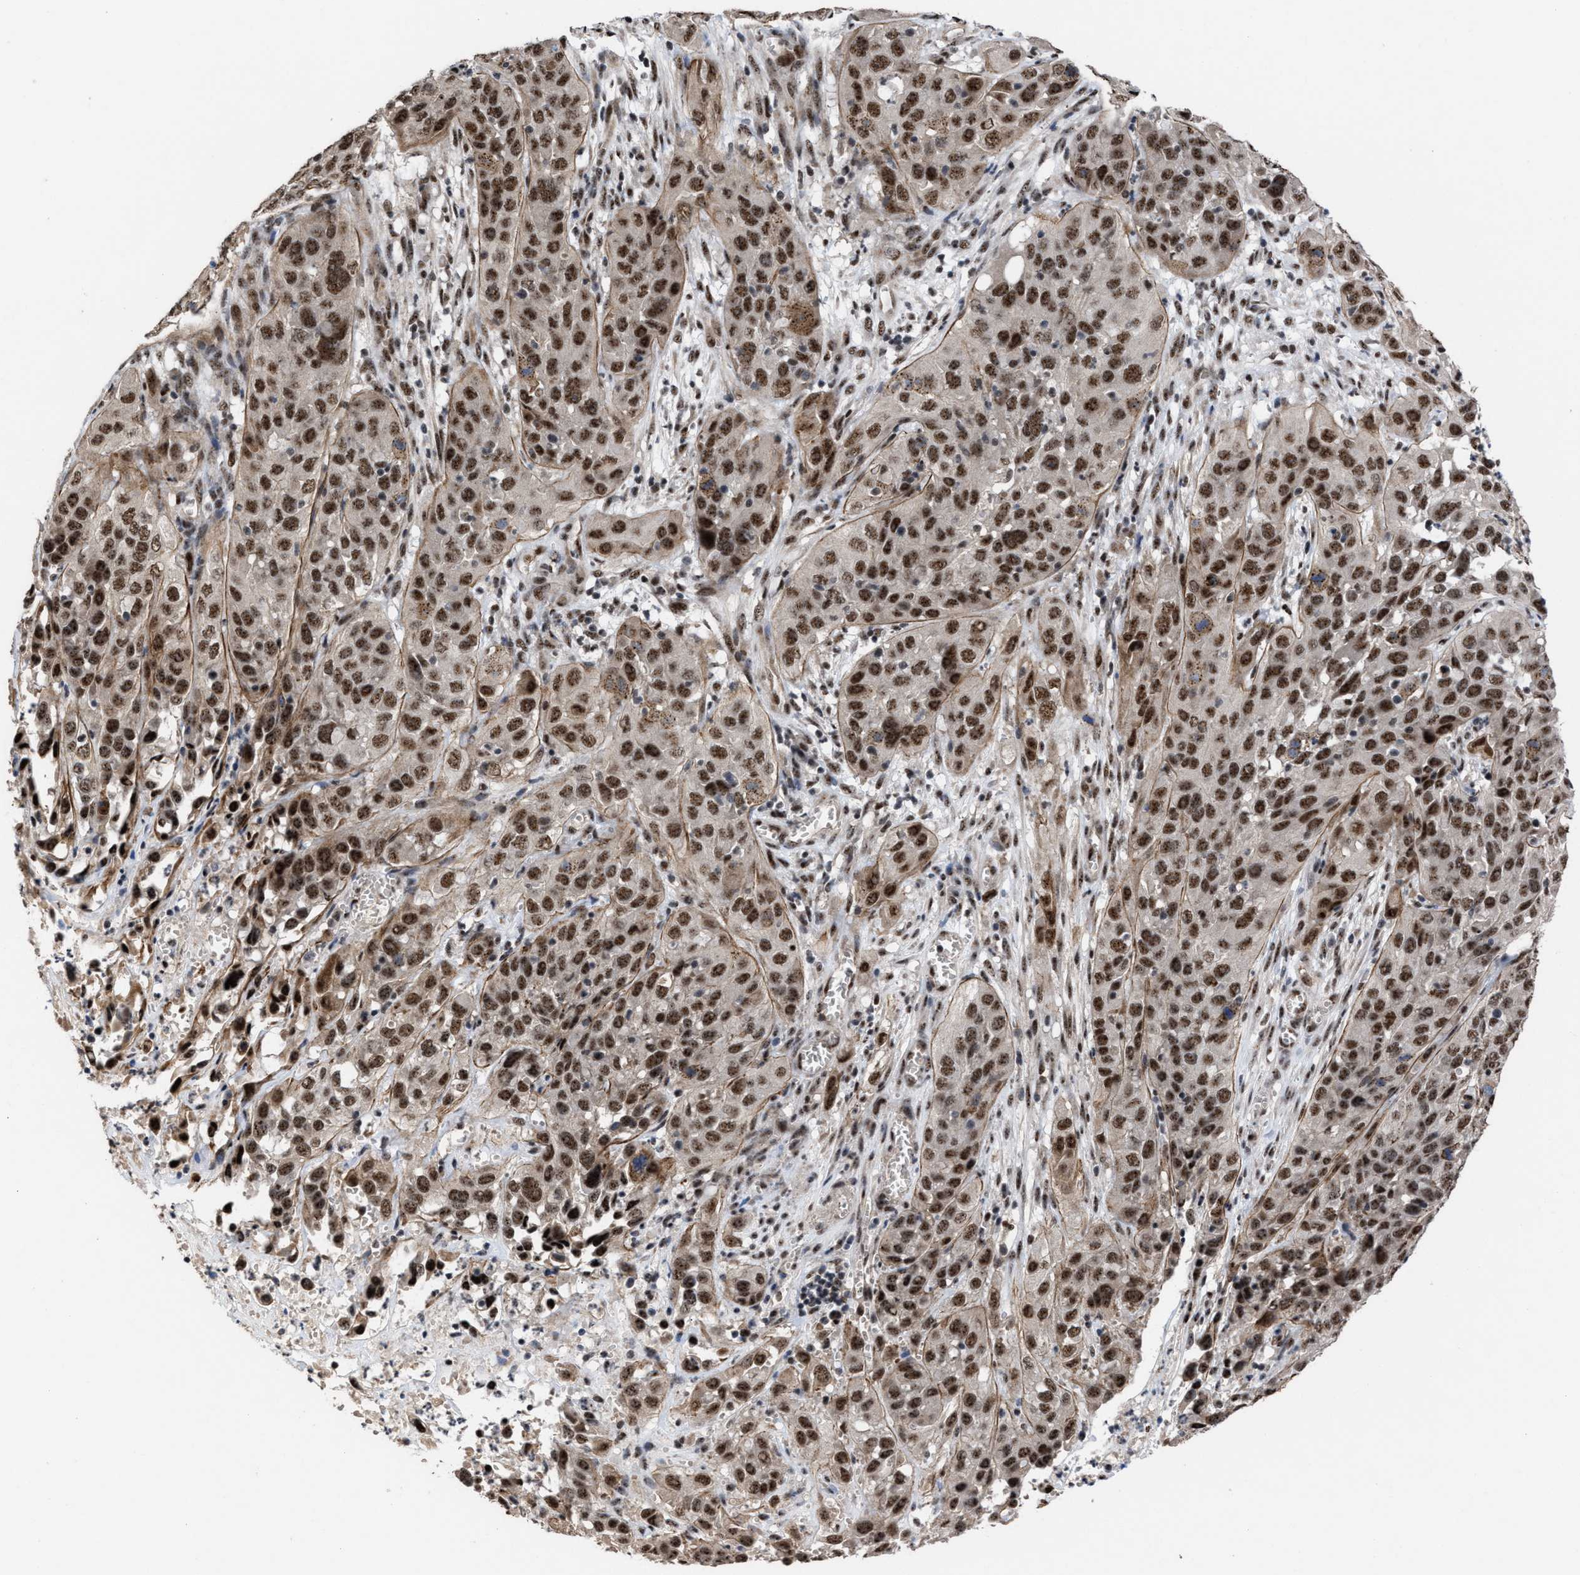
{"staining": {"intensity": "strong", "quantity": ">75%", "location": "cytoplasmic/membranous,nuclear"}, "tissue": "cervical cancer", "cell_type": "Tumor cells", "image_type": "cancer", "snomed": [{"axis": "morphology", "description": "Squamous cell carcinoma, NOS"}, {"axis": "topography", "description": "Cervix"}], "caption": "High-magnification brightfield microscopy of cervical squamous cell carcinoma stained with DAB (3,3'-diaminobenzidine) (brown) and counterstained with hematoxylin (blue). tumor cells exhibit strong cytoplasmic/membranous and nuclear expression is identified in approximately>75% of cells.", "gene": "EIF4A3", "patient": {"sex": "female", "age": 32}}